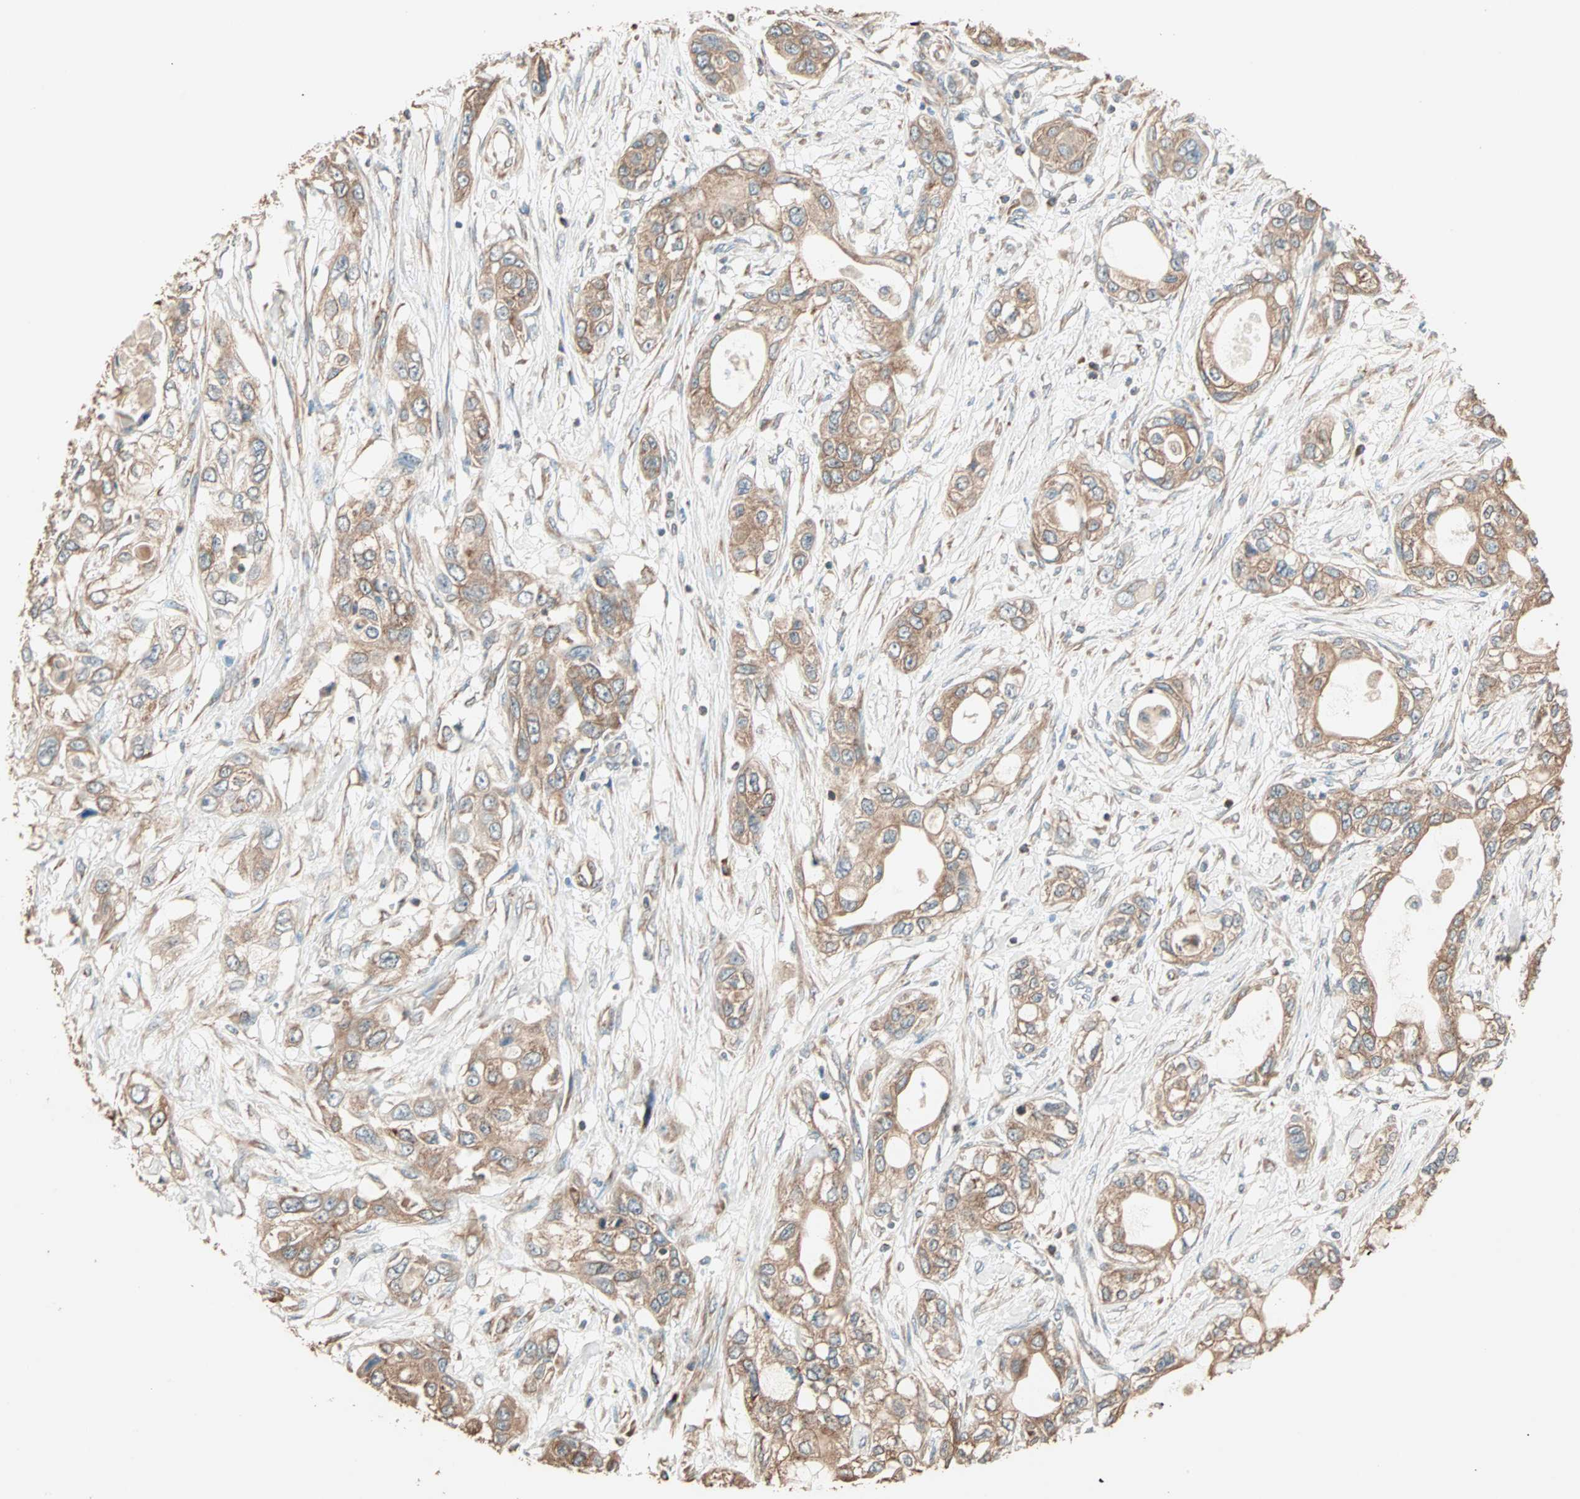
{"staining": {"intensity": "moderate", "quantity": ">75%", "location": "cytoplasmic/membranous"}, "tissue": "pancreatic cancer", "cell_type": "Tumor cells", "image_type": "cancer", "snomed": [{"axis": "morphology", "description": "Adenocarcinoma, NOS"}, {"axis": "topography", "description": "Pancreas"}], "caption": "Protein expression analysis of pancreatic adenocarcinoma exhibits moderate cytoplasmic/membranous expression in about >75% of tumor cells.", "gene": "EIF4G2", "patient": {"sex": "female", "age": 70}}